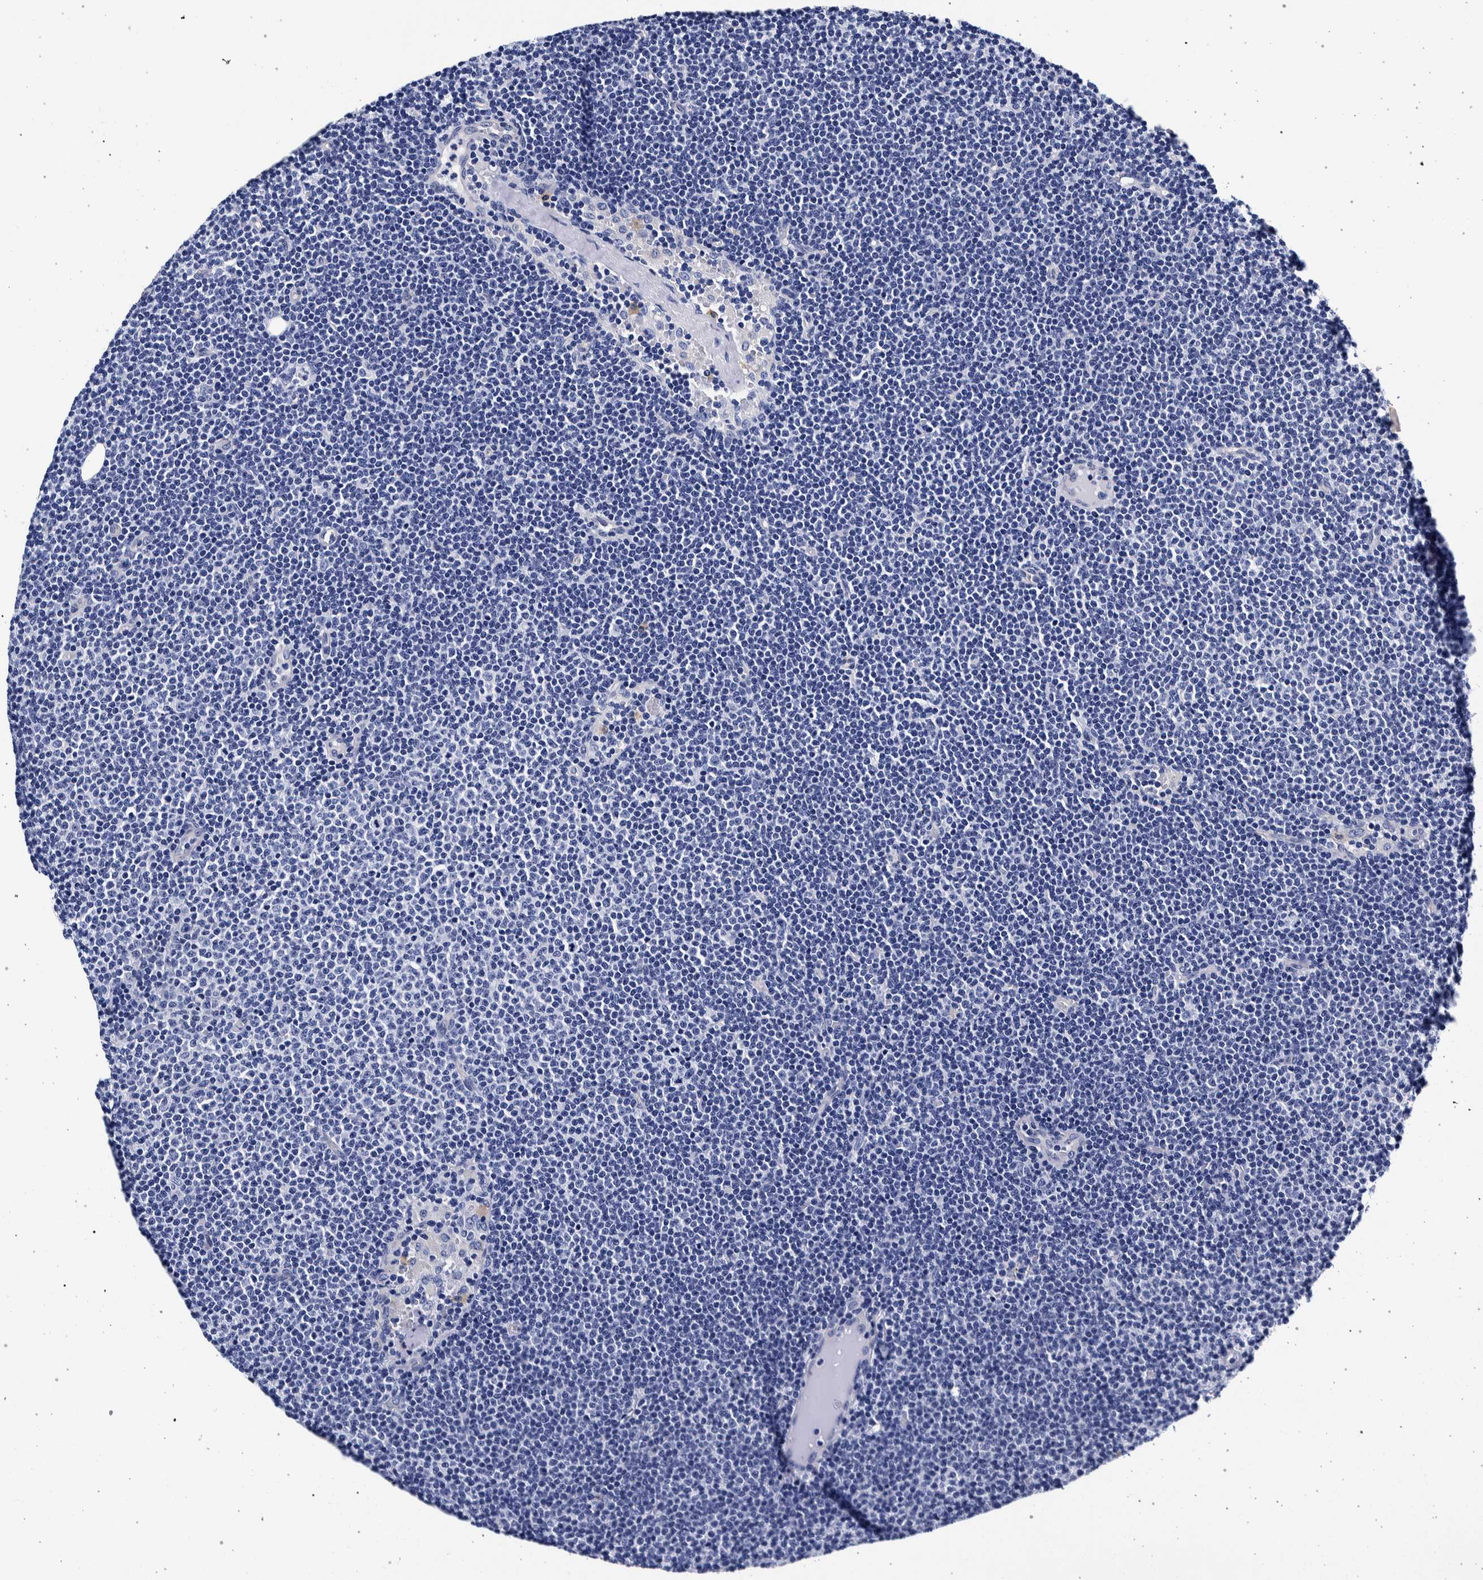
{"staining": {"intensity": "negative", "quantity": "none", "location": "none"}, "tissue": "lymphoma", "cell_type": "Tumor cells", "image_type": "cancer", "snomed": [{"axis": "morphology", "description": "Malignant lymphoma, non-Hodgkin's type, Low grade"}, {"axis": "topography", "description": "Lymph node"}], "caption": "This is an IHC image of human malignant lymphoma, non-Hodgkin's type (low-grade). There is no positivity in tumor cells.", "gene": "NIBAN2", "patient": {"sex": "female", "age": 53}}